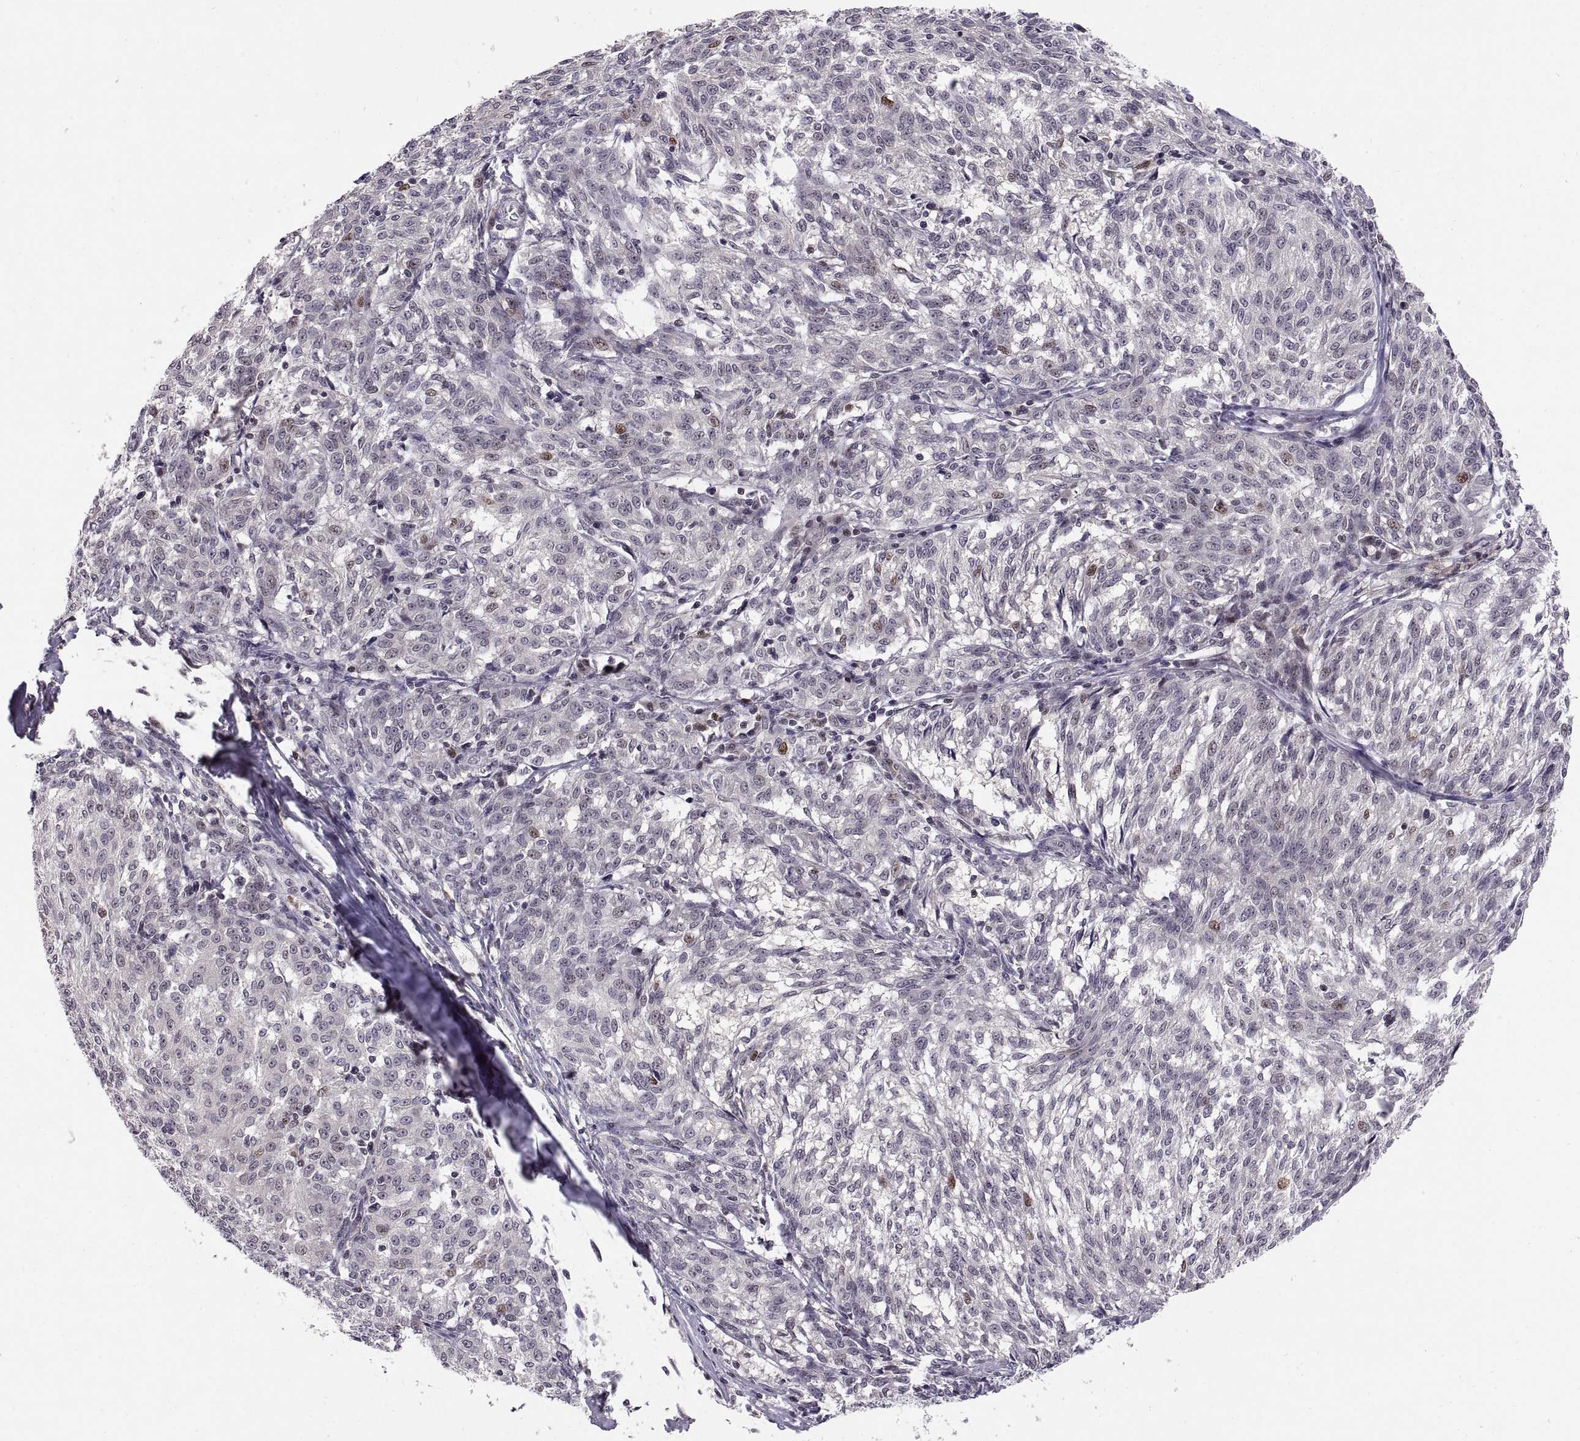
{"staining": {"intensity": "moderate", "quantity": "<25%", "location": "nuclear"}, "tissue": "melanoma", "cell_type": "Tumor cells", "image_type": "cancer", "snomed": [{"axis": "morphology", "description": "Malignant melanoma, NOS"}, {"axis": "topography", "description": "Skin"}], "caption": "An image of malignant melanoma stained for a protein reveals moderate nuclear brown staining in tumor cells. The staining was performed using DAB to visualize the protein expression in brown, while the nuclei were stained in blue with hematoxylin (Magnification: 20x).", "gene": "CHFR", "patient": {"sex": "female", "age": 72}}